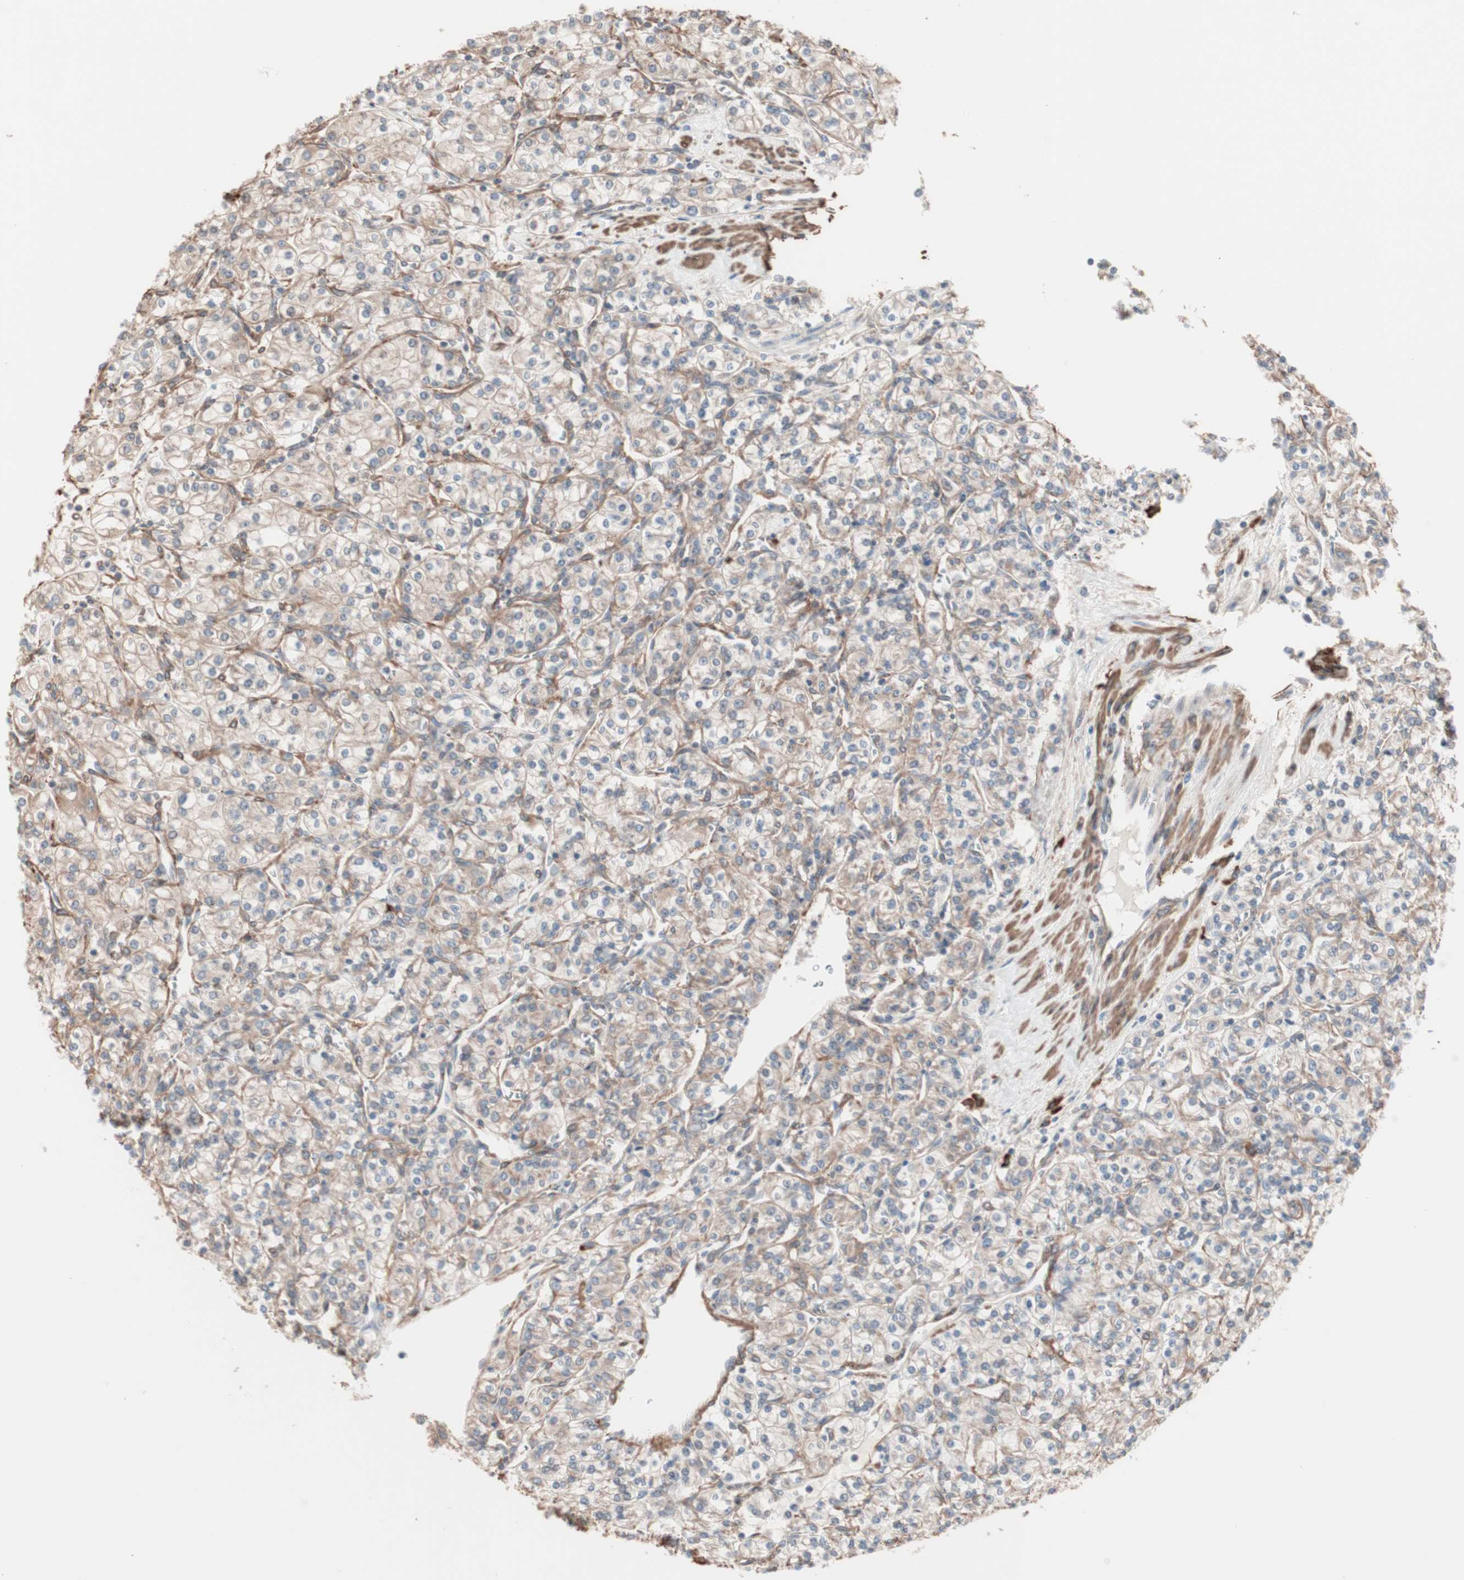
{"staining": {"intensity": "weak", "quantity": ">75%", "location": "cytoplasmic/membranous"}, "tissue": "renal cancer", "cell_type": "Tumor cells", "image_type": "cancer", "snomed": [{"axis": "morphology", "description": "Adenocarcinoma, NOS"}, {"axis": "topography", "description": "Kidney"}], "caption": "Tumor cells show low levels of weak cytoplasmic/membranous positivity in about >75% of cells in human renal adenocarcinoma.", "gene": "ALG5", "patient": {"sex": "male", "age": 77}}